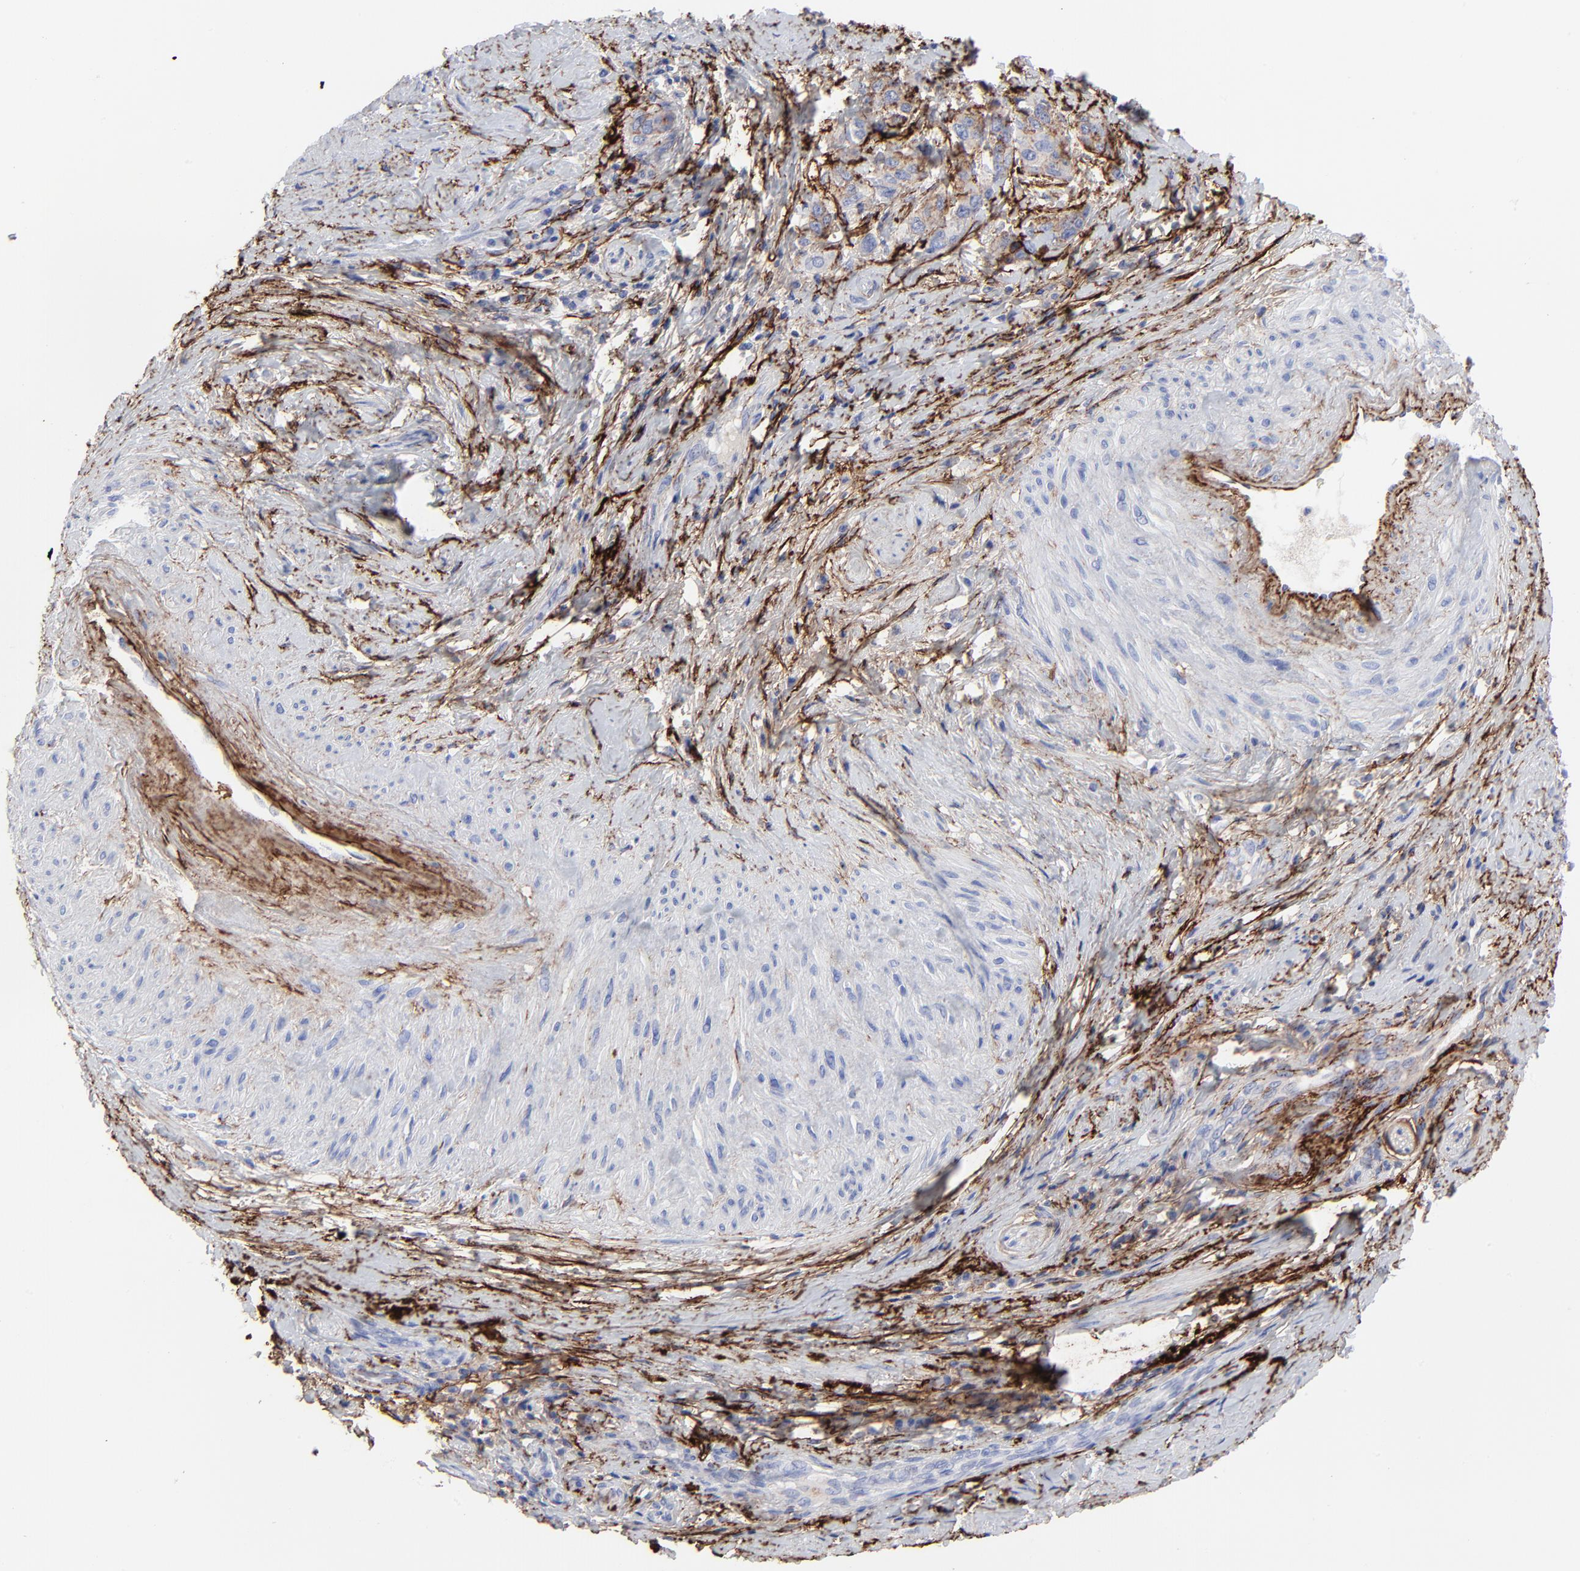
{"staining": {"intensity": "negative", "quantity": "none", "location": "none"}, "tissue": "cervical cancer", "cell_type": "Tumor cells", "image_type": "cancer", "snomed": [{"axis": "morphology", "description": "Squamous cell carcinoma, NOS"}, {"axis": "topography", "description": "Cervix"}], "caption": "Immunohistochemical staining of cervical cancer exhibits no significant expression in tumor cells.", "gene": "FBLN2", "patient": {"sex": "female", "age": 54}}